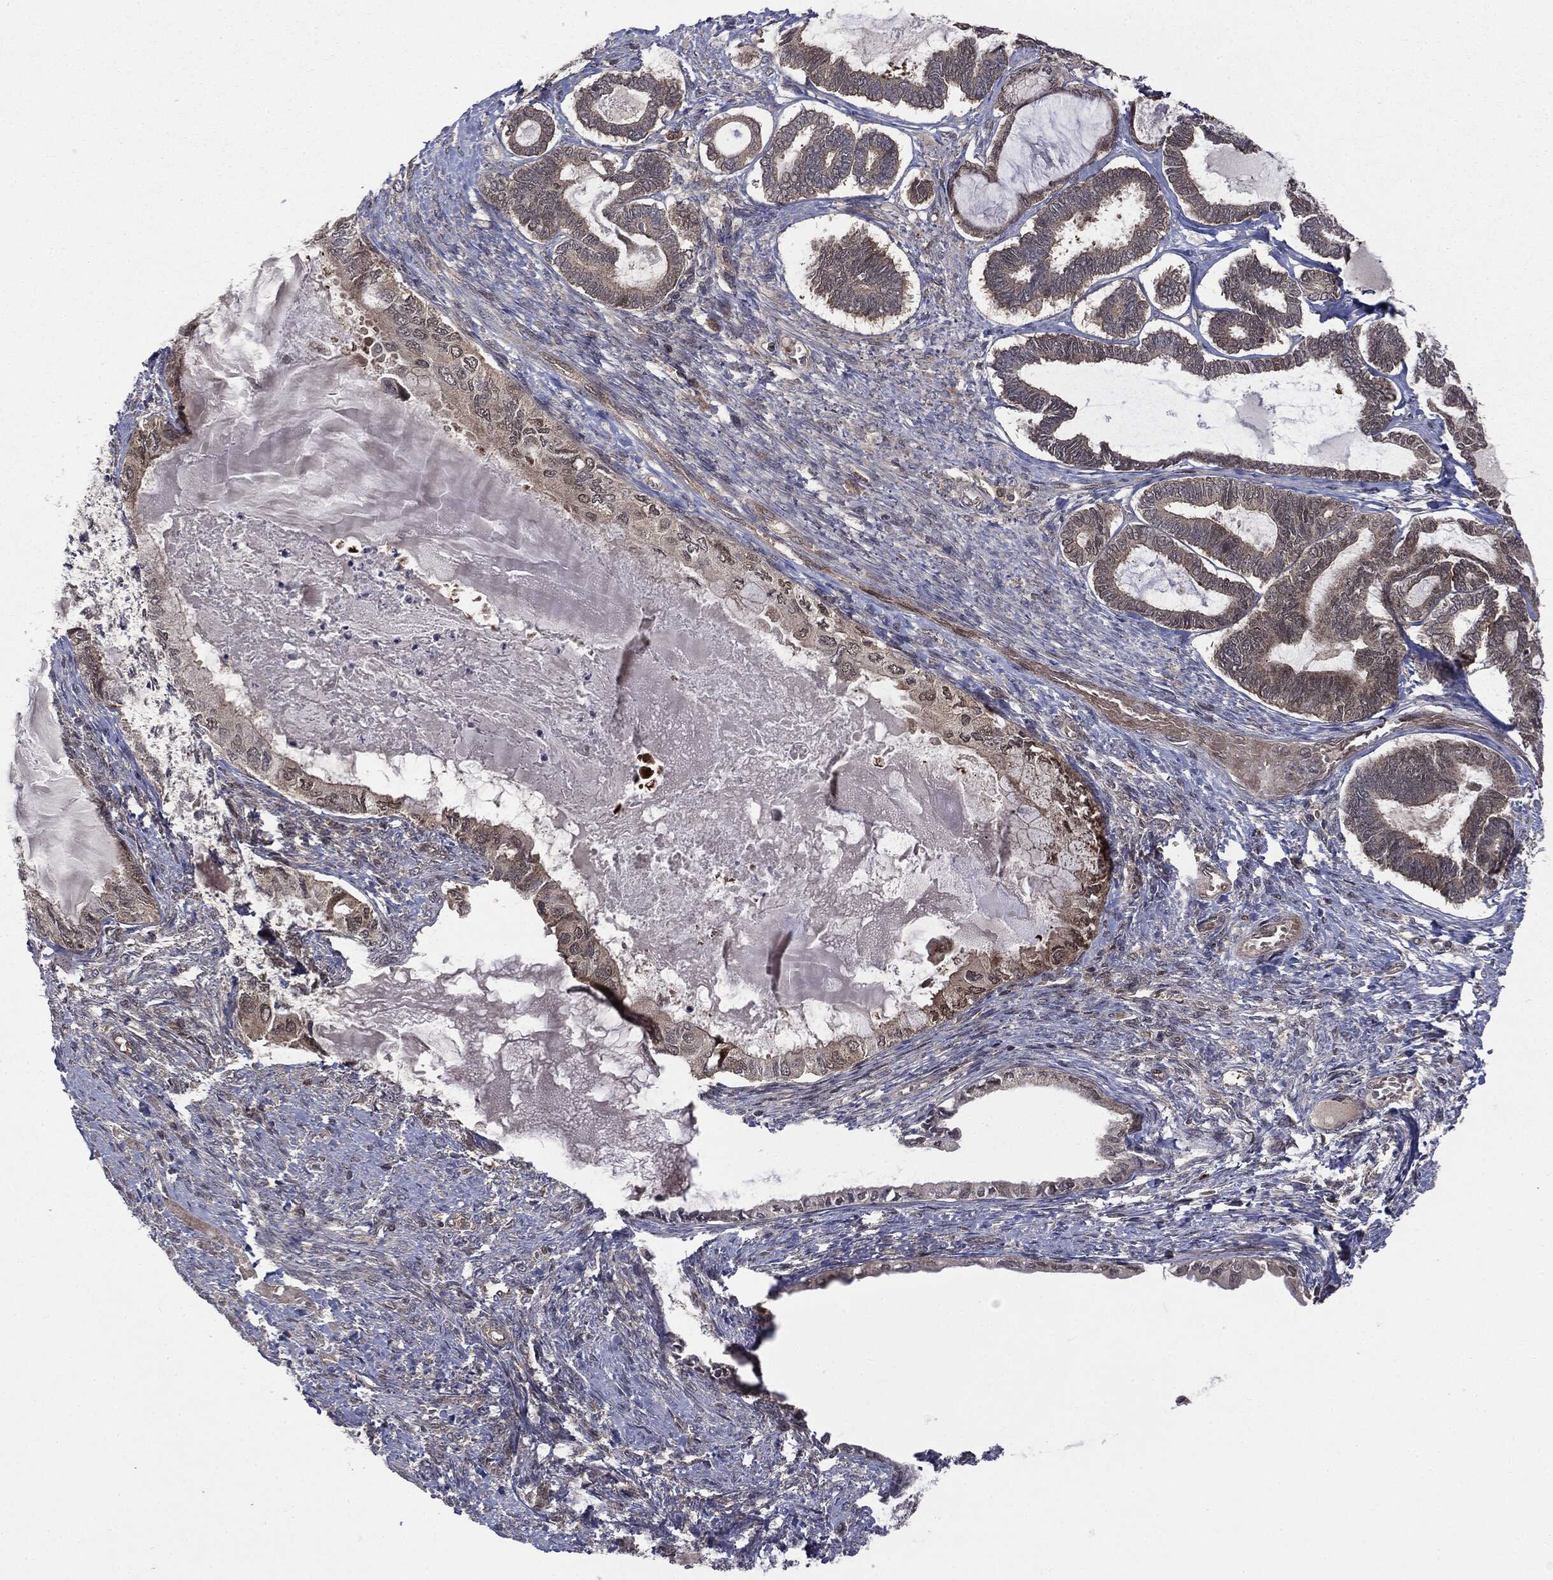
{"staining": {"intensity": "negative", "quantity": "none", "location": "none"}, "tissue": "ovarian cancer", "cell_type": "Tumor cells", "image_type": "cancer", "snomed": [{"axis": "morphology", "description": "Carcinoma, endometroid"}, {"axis": "topography", "description": "Ovary"}], "caption": "Tumor cells show no significant protein expression in ovarian cancer (endometroid carcinoma).", "gene": "PTPA", "patient": {"sex": "female", "age": 70}}